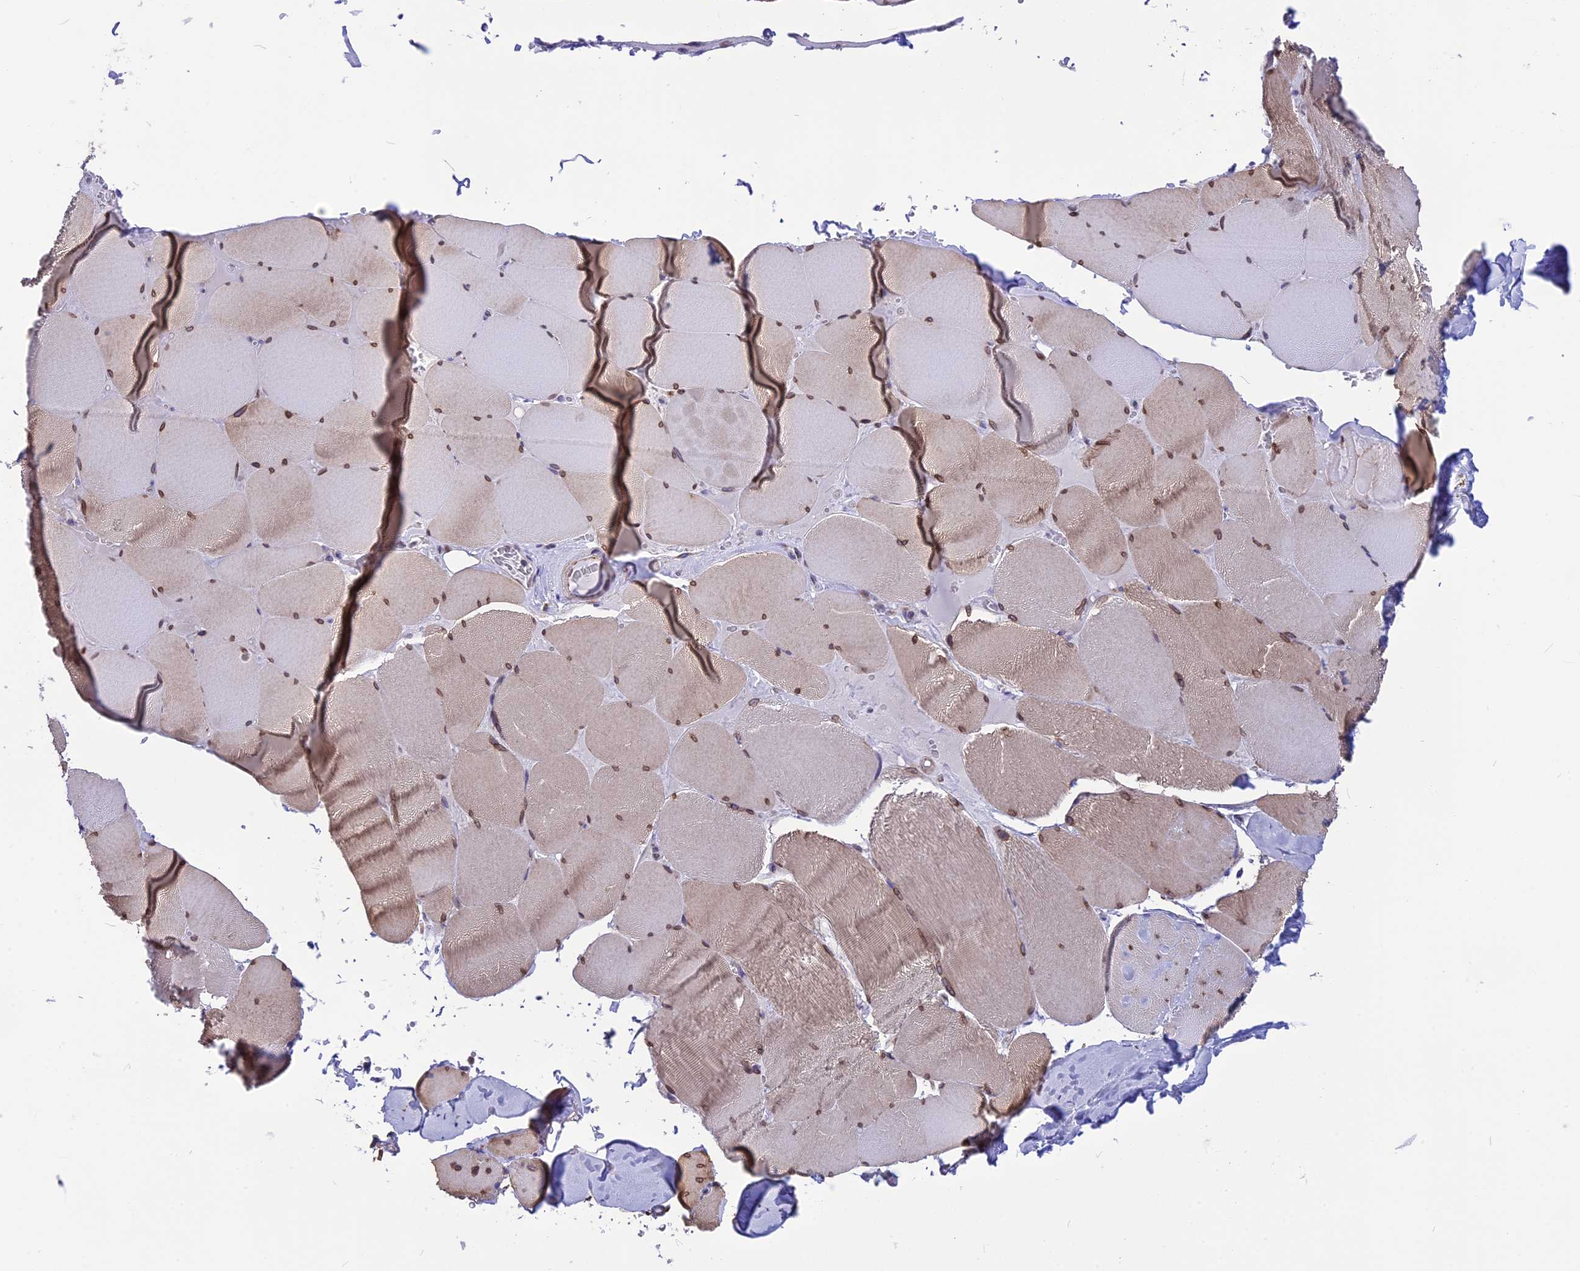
{"staining": {"intensity": "moderate", "quantity": ">75%", "location": "cytoplasmic/membranous,nuclear"}, "tissue": "skeletal muscle", "cell_type": "Myocytes", "image_type": "normal", "snomed": [{"axis": "morphology", "description": "Normal tissue, NOS"}, {"axis": "topography", "description": "Skeletal muscle"}, {"axis": "topography", "description": "Head-Neck"}], "caption": "This is an image of immunohistochemistry staining of normal skeletal muscle, which shows moderate expression in the cytoplasmic/membranous,nuclear of myocytes.", "gene": "DOC2B", "patient": {"sex": "male", "age": 66}}